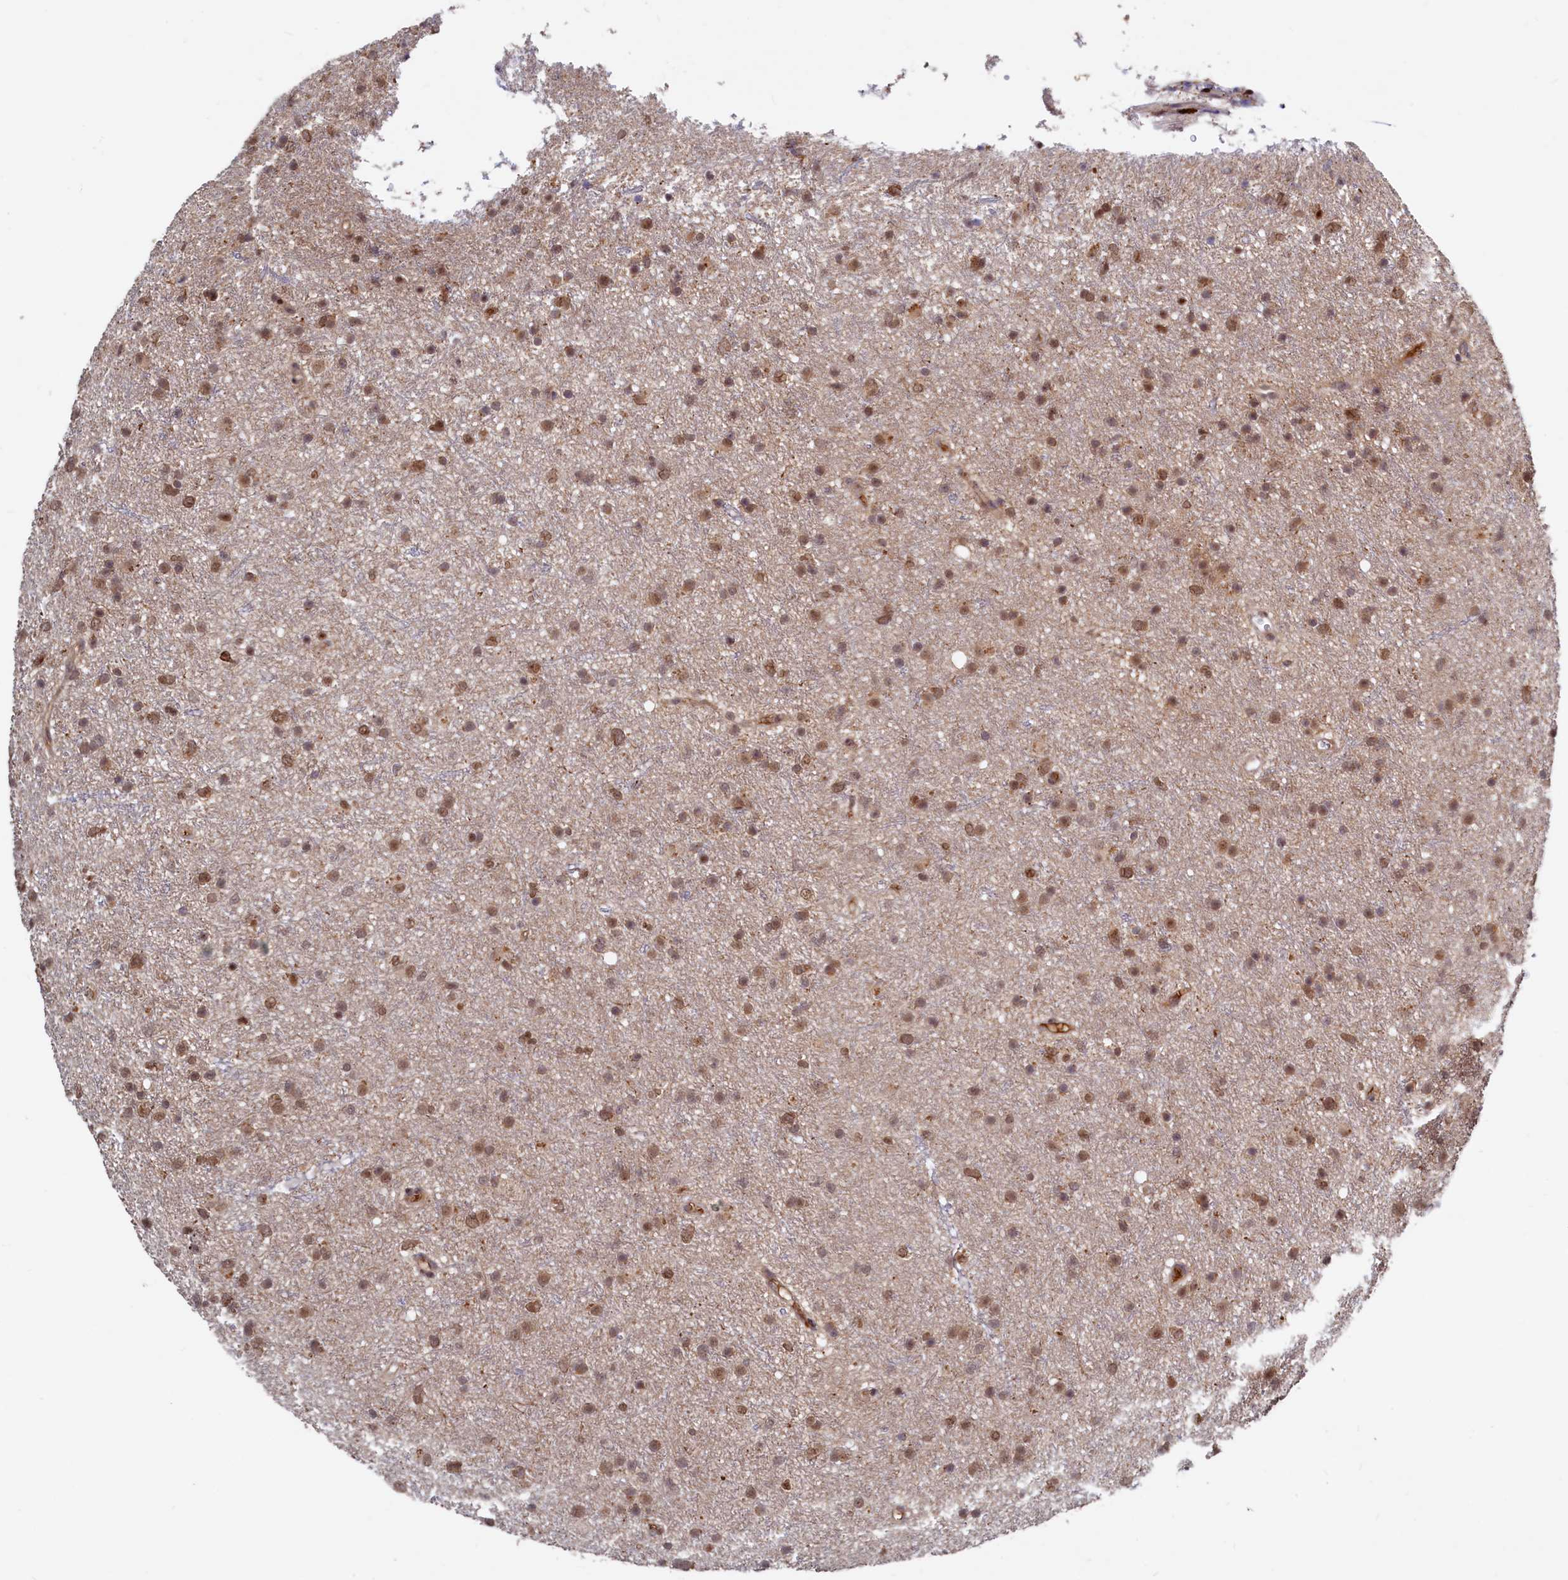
{"staining": {"intensity": "moderate", "quantity": ">75%", "location": "nuclear"}, "tissue": "glioma", "cell_type": "Tumor cells", "image_type": "cancer", "snomed": [{"axis": "morphology", "description": "Glioma, malignant, Low grade"}, {"axis": "topography", "description": "Cerebral cortex"}], "caption": "Malignant low-grade glioma was stained to show a protein in brown. There is medium levels of moderate nuclear staining in approximately >75% of tumor cells.", "gene": "TRAPPC4", "patient": {"sex": "female", "age": 39}}